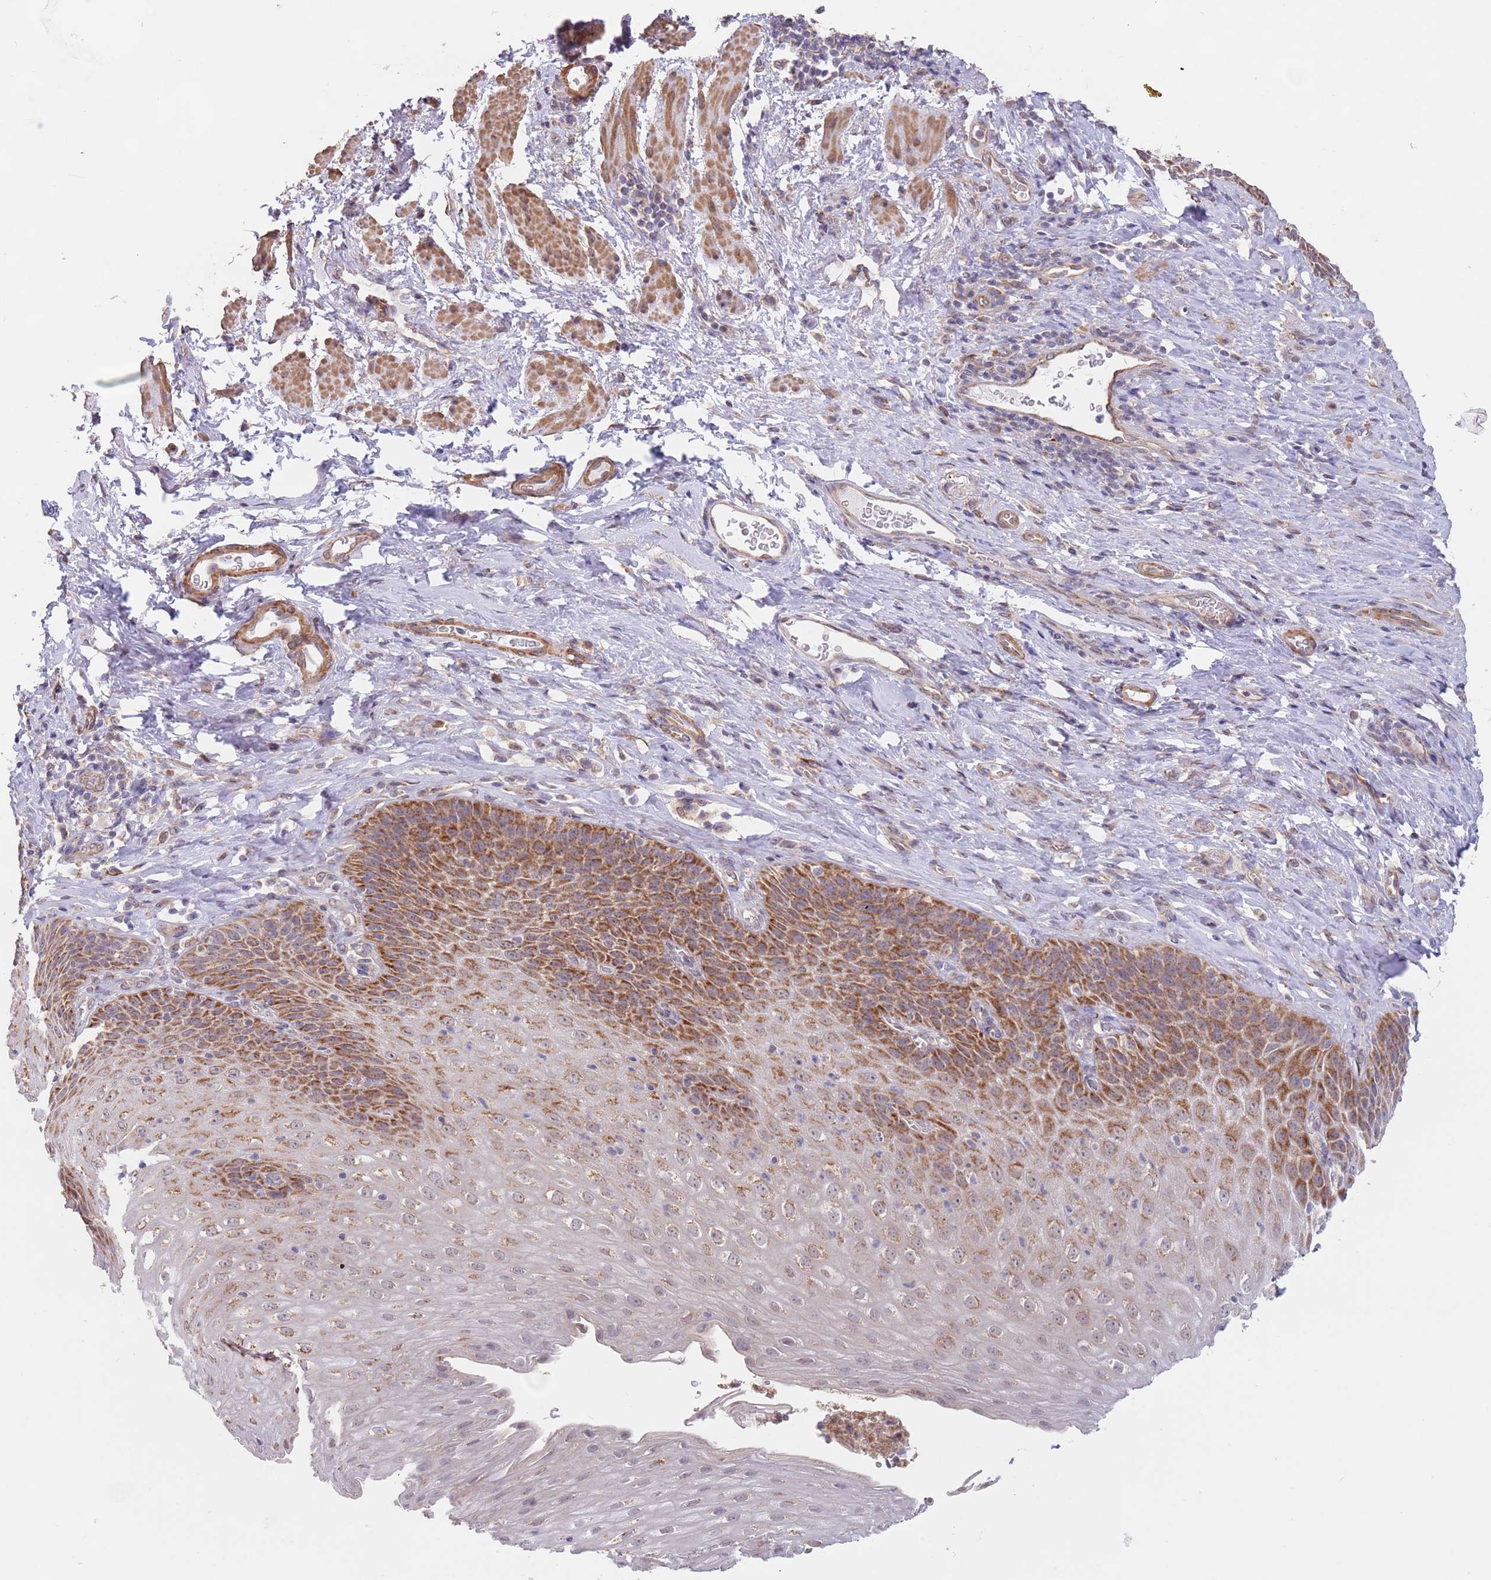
{"staining": {"intensity": "strong", "quantity": ">75%", "location": "cytoplasmic/membranous"}, "tissue": "esophagus", "cell_type": "Squamous epithelial cells", "image_type": "normal", "snomed": [{"axis": "morphology", "description": "Normal tissue, NOS"}, {"axis": "topography", "description": "Esophagus"}], "caption": "Brown immunohistochemical staining in normal human esophagus exhibits strong cytoplasmic/membranous positivity in about >75% of squamous epithelial cells.", "gene": "UQCC3", "patient": {"sex": "female", "age": 61}}